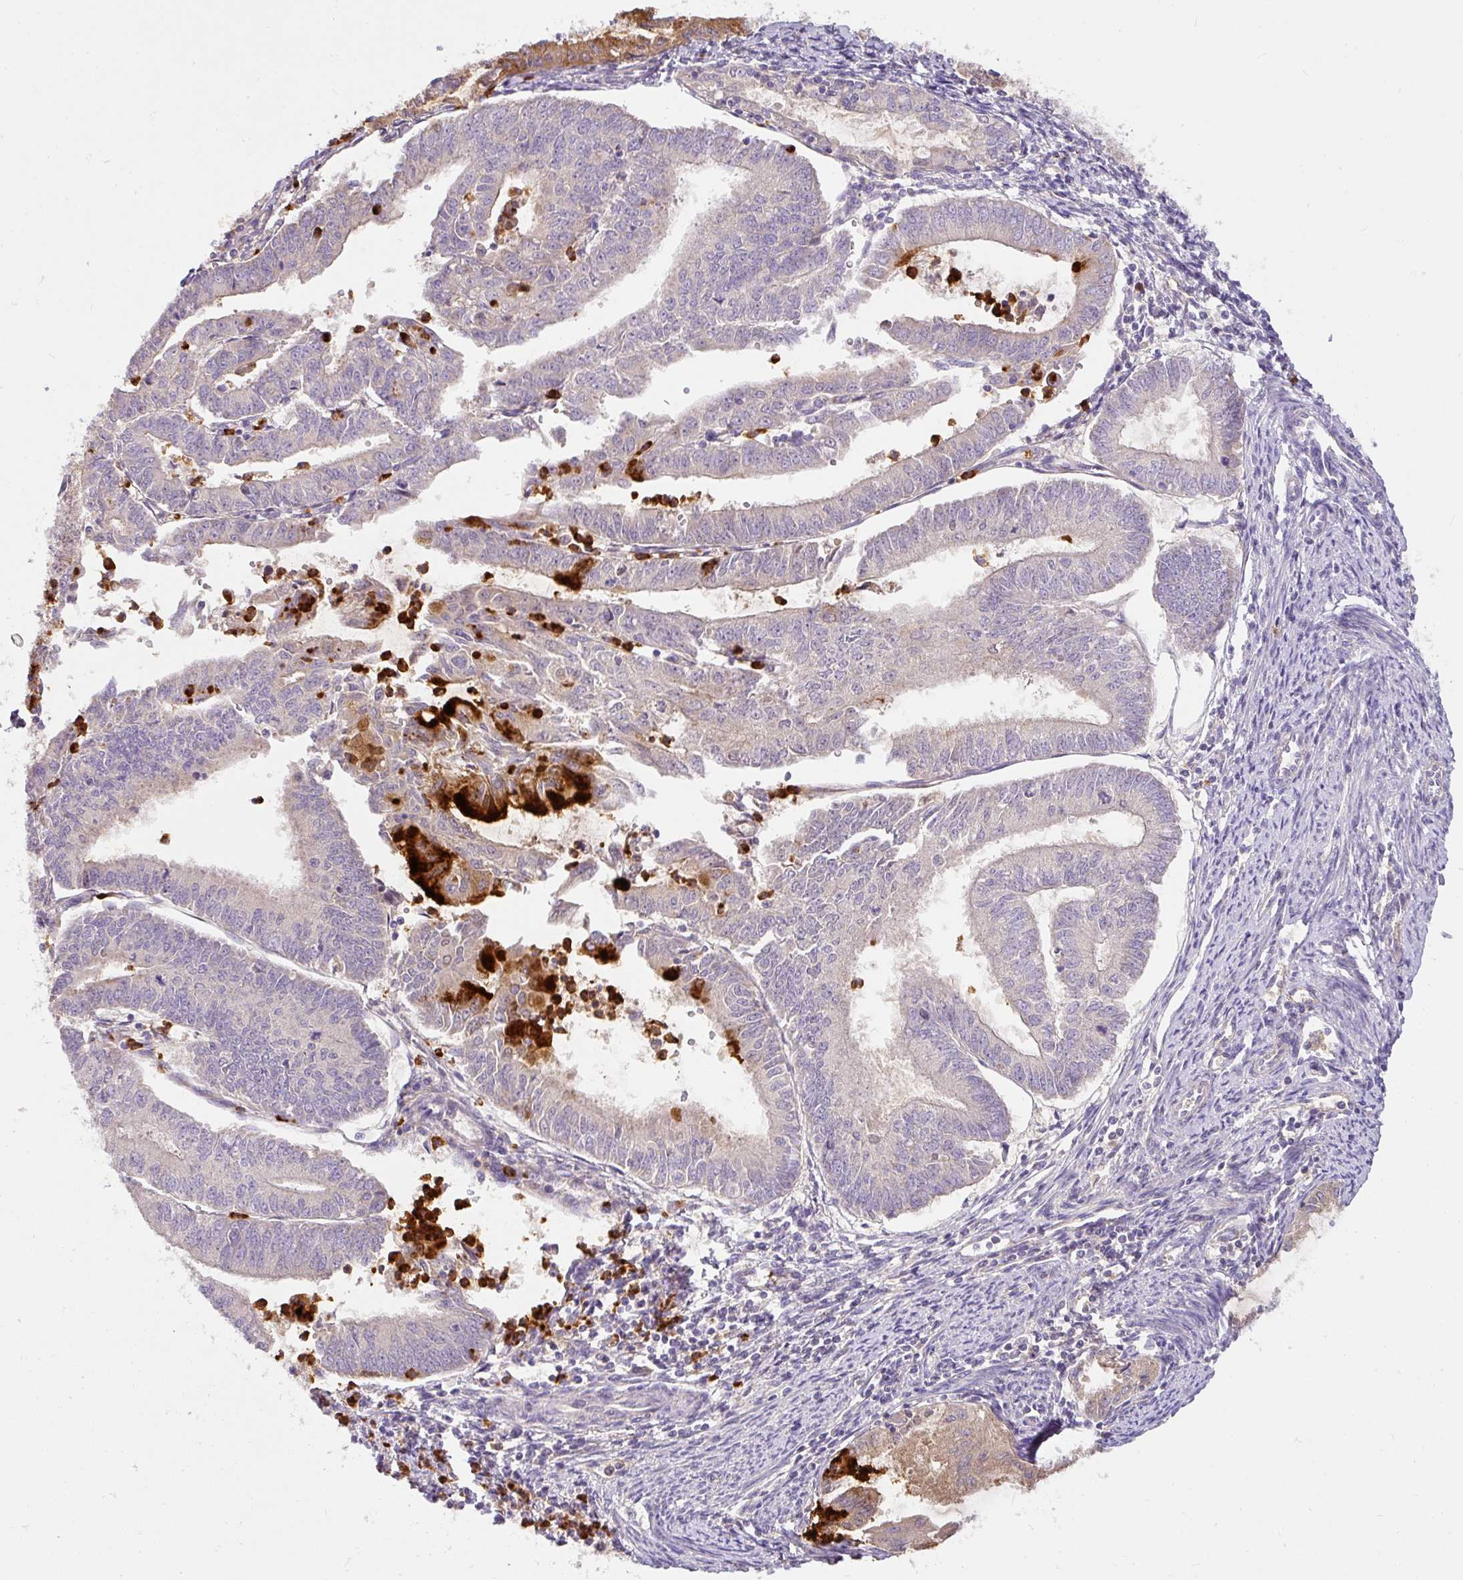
{"staining": {"intensity": "weak", "quantity": "25%-75%", "location": "cytoplasmic/membranous"}, "tissue": "endometrial cancer", "cell_type": "Tumor cells", "image_type": "cancer", "snomed": [{"axis": "morphology", "description": "Adenocarcinoma, NOS"}, {"axis": "topography", "description": "Endometrium"}], "caption": "Approximately 25%-75% of tumor cells in human adenocarcinoma (endometrial) reveal weak cytoplasmic/membranous protein expression as visualized by brown immunohistochemical staining.", "gene": "CRISP3", "patient": {"sex": "female", "age": 70}}